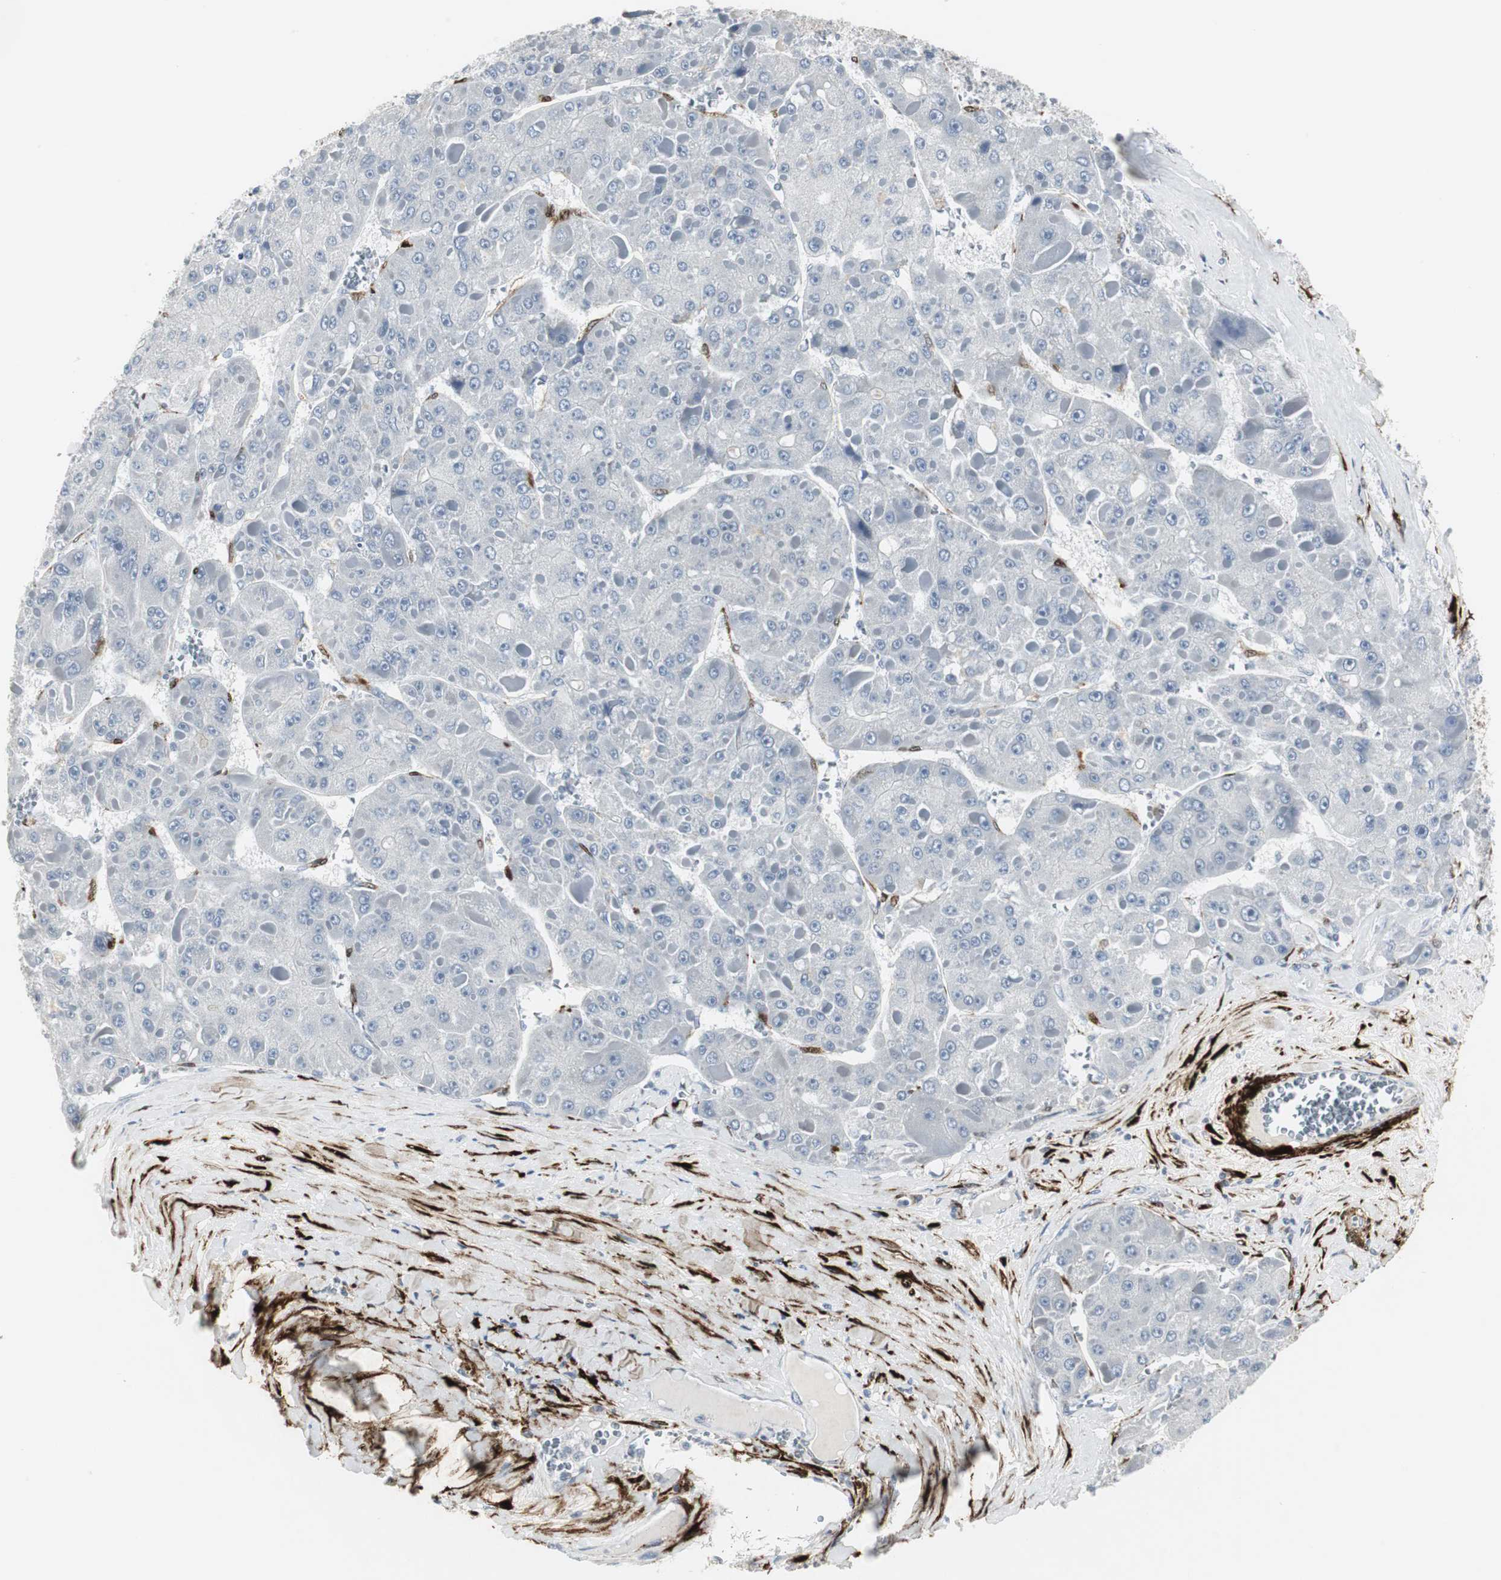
{"staining": {"intensity": "negative", "quantity": "none", "location": "none"}, "tissue": "liver cancer", "cell_type": "Tumor cells", "image_type": "cancer", "snomed": [{"axis": "morphology", "description": "Carcinoma, Hepatocellular, NOS"}, {"axis": "topography", "description": "Liver"}], "caption": "DAB immunohistochemical staining of human hepatocellular carcinoma (liver) demonstrates no significant expression in tumor cells. (DAB (3,3'-diaminobenzidine) immunohistochemistry, high magnification).", "gene": "PPP1R14A", "patient": {"sex": "female", "age": 73}}